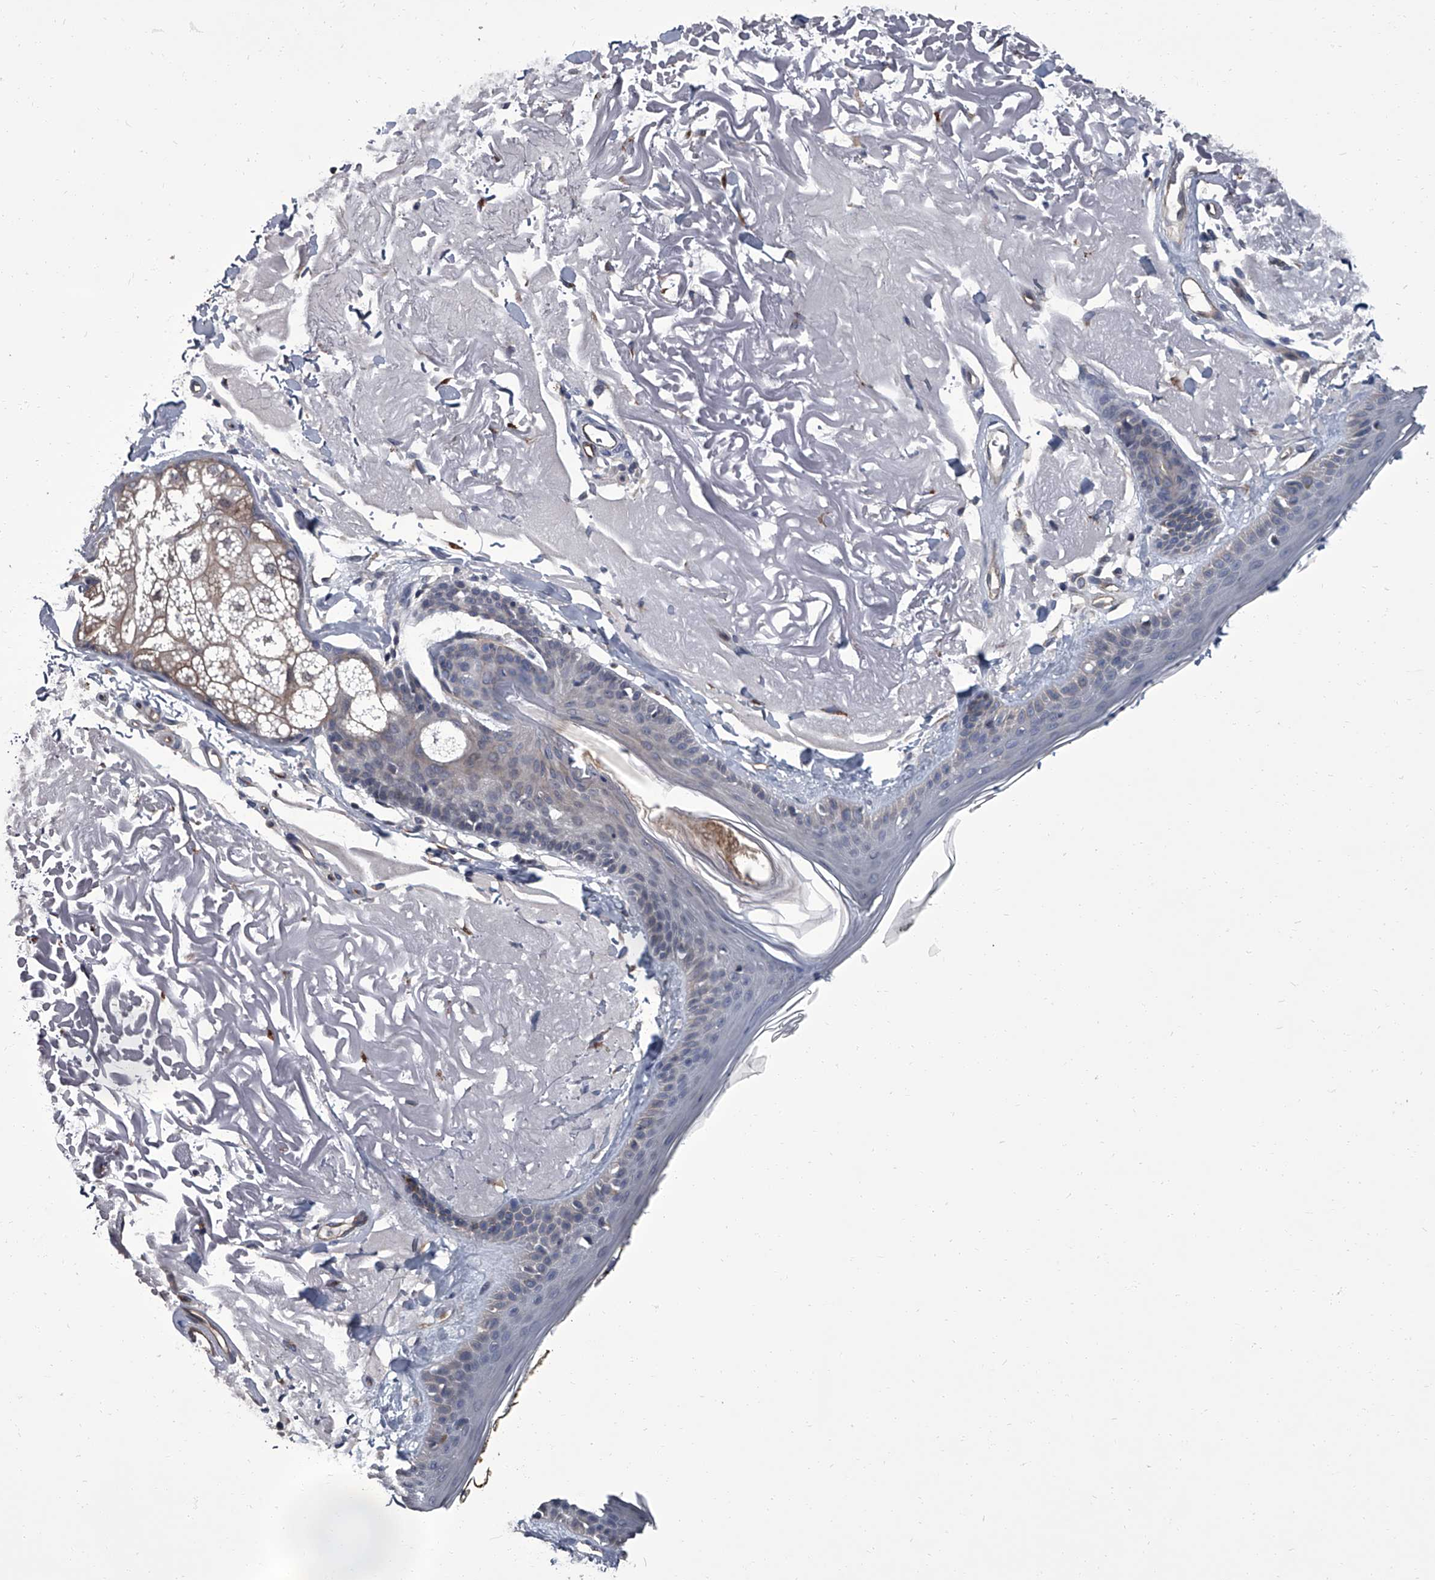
{"staining": {"intensity": "negative", "quantity": "none", "location": "none"}, "tissue": "skin", "cell_type": "Fibroblasts", "image_type": "normal", "snomed": [{"axis": "morphology", "description": "Normal tissue, NOS"}, {"axis": "topography", "description": "Skin"}, {"axis": "topography", "description": "Skeletal muscle"}], "caption": "DAB immunohistochemical staining of unremarkable human skin demonstrates no significant staining in fibroblasts. Brightfield microscopy of immunohistochemistry (IHC) stained with DAB (3,3'-diaminobenzidine) (brown) and hematoxylin (blue), captured at high magnification.", "gene": "SIRT4", "patient": {"sex": "male", "age": 83}}